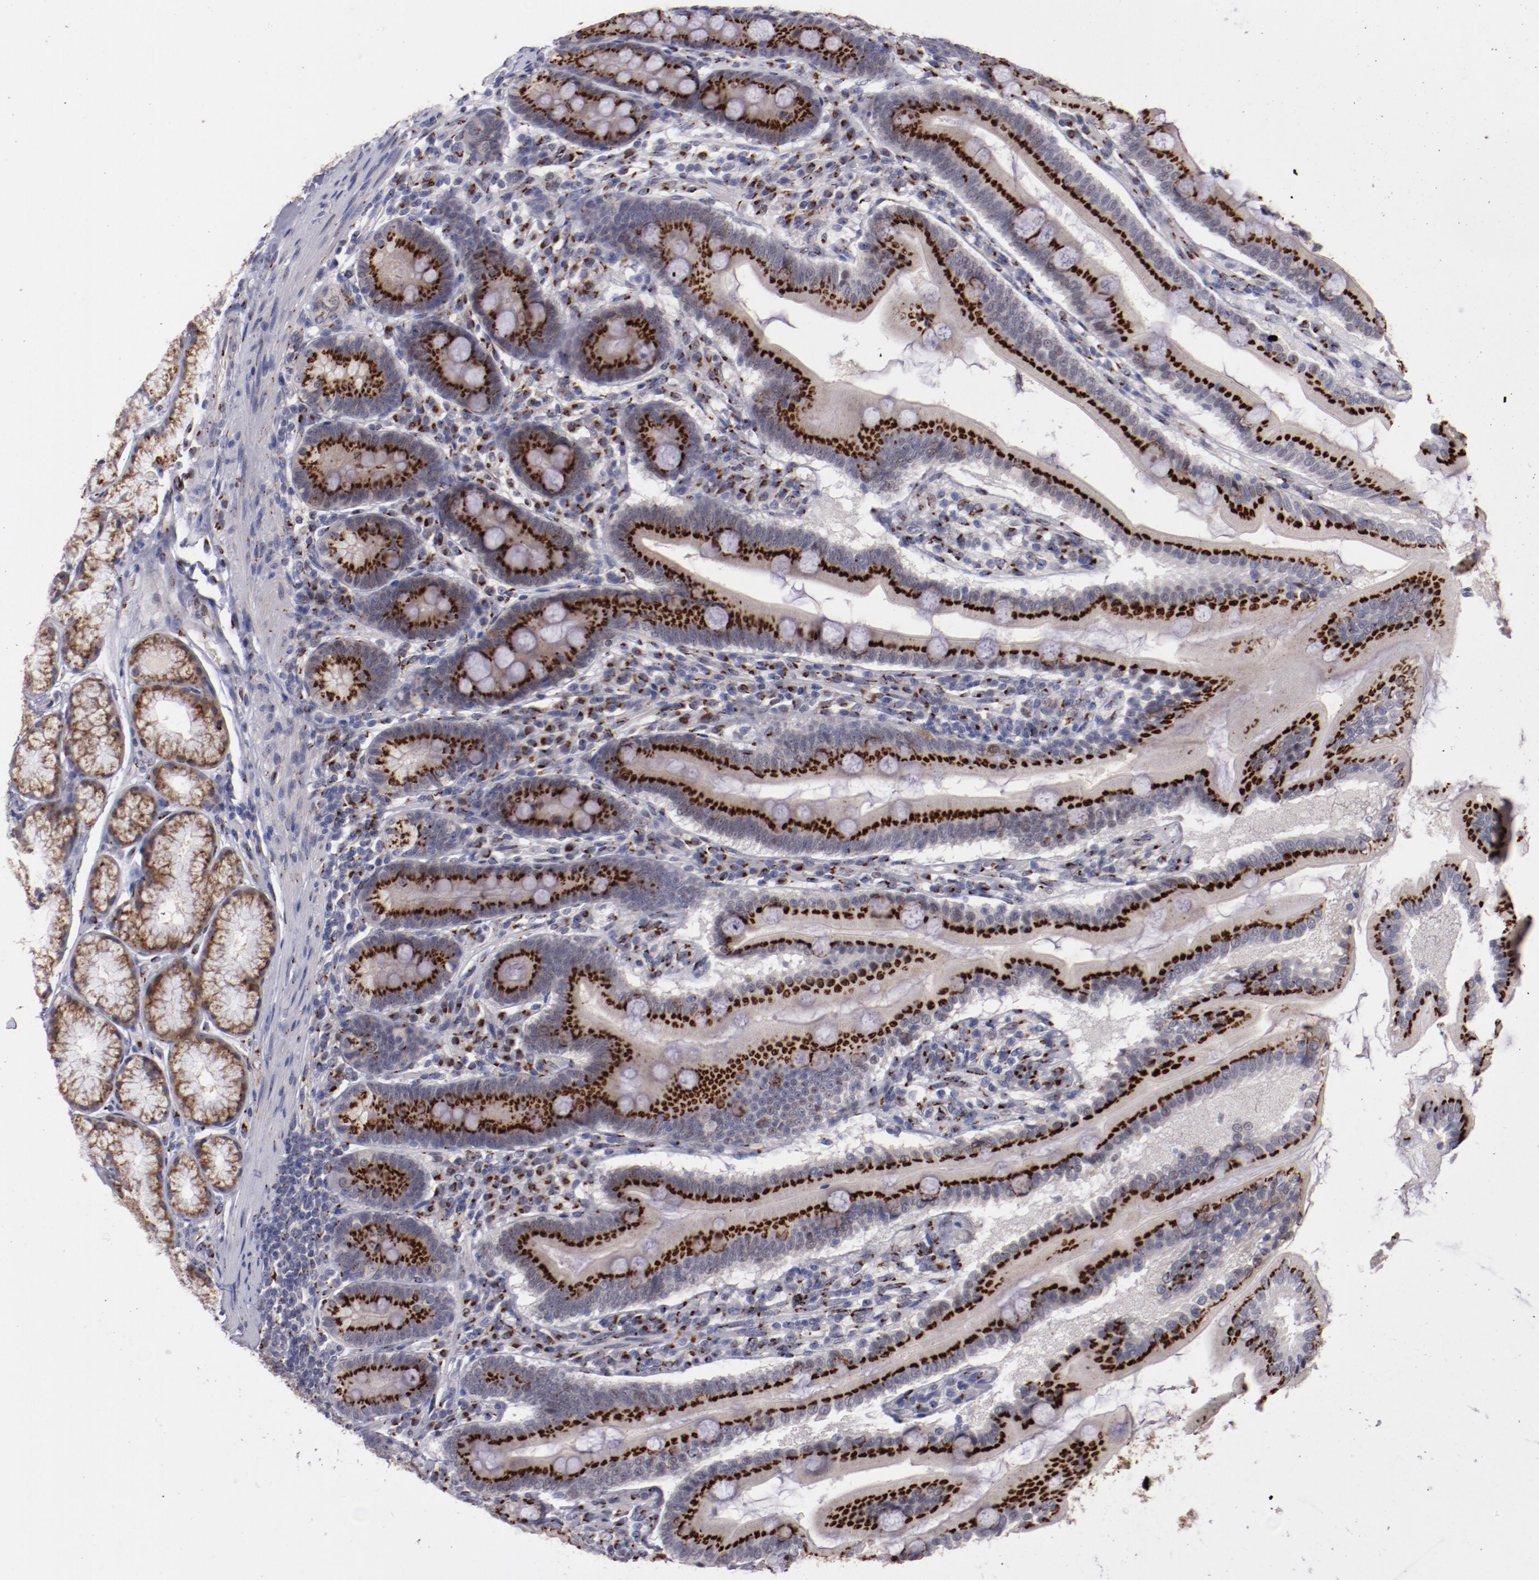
{"staining": {"intensity": "strong", "quantity": ">75%", "location": "cytoplasmic/membranous"}, "tissue": "duodenum", "cell_type": "Glandular cells", "image_type": "normal", "snomed": [{"axis": "morphology", "description": "Normal tissue, NOS"}, {"axis": "topography", "description": "Duodenum"}], "caption": "Immunohistochemistry micrograph of normal human duodenum stained for a protein (brown), which displays high levels of strong cytoplasmic/membranous staining in about >75% of glandular cells.", "gene": "GOLIM4", "patient": {"sex": "female", "age": 64}}